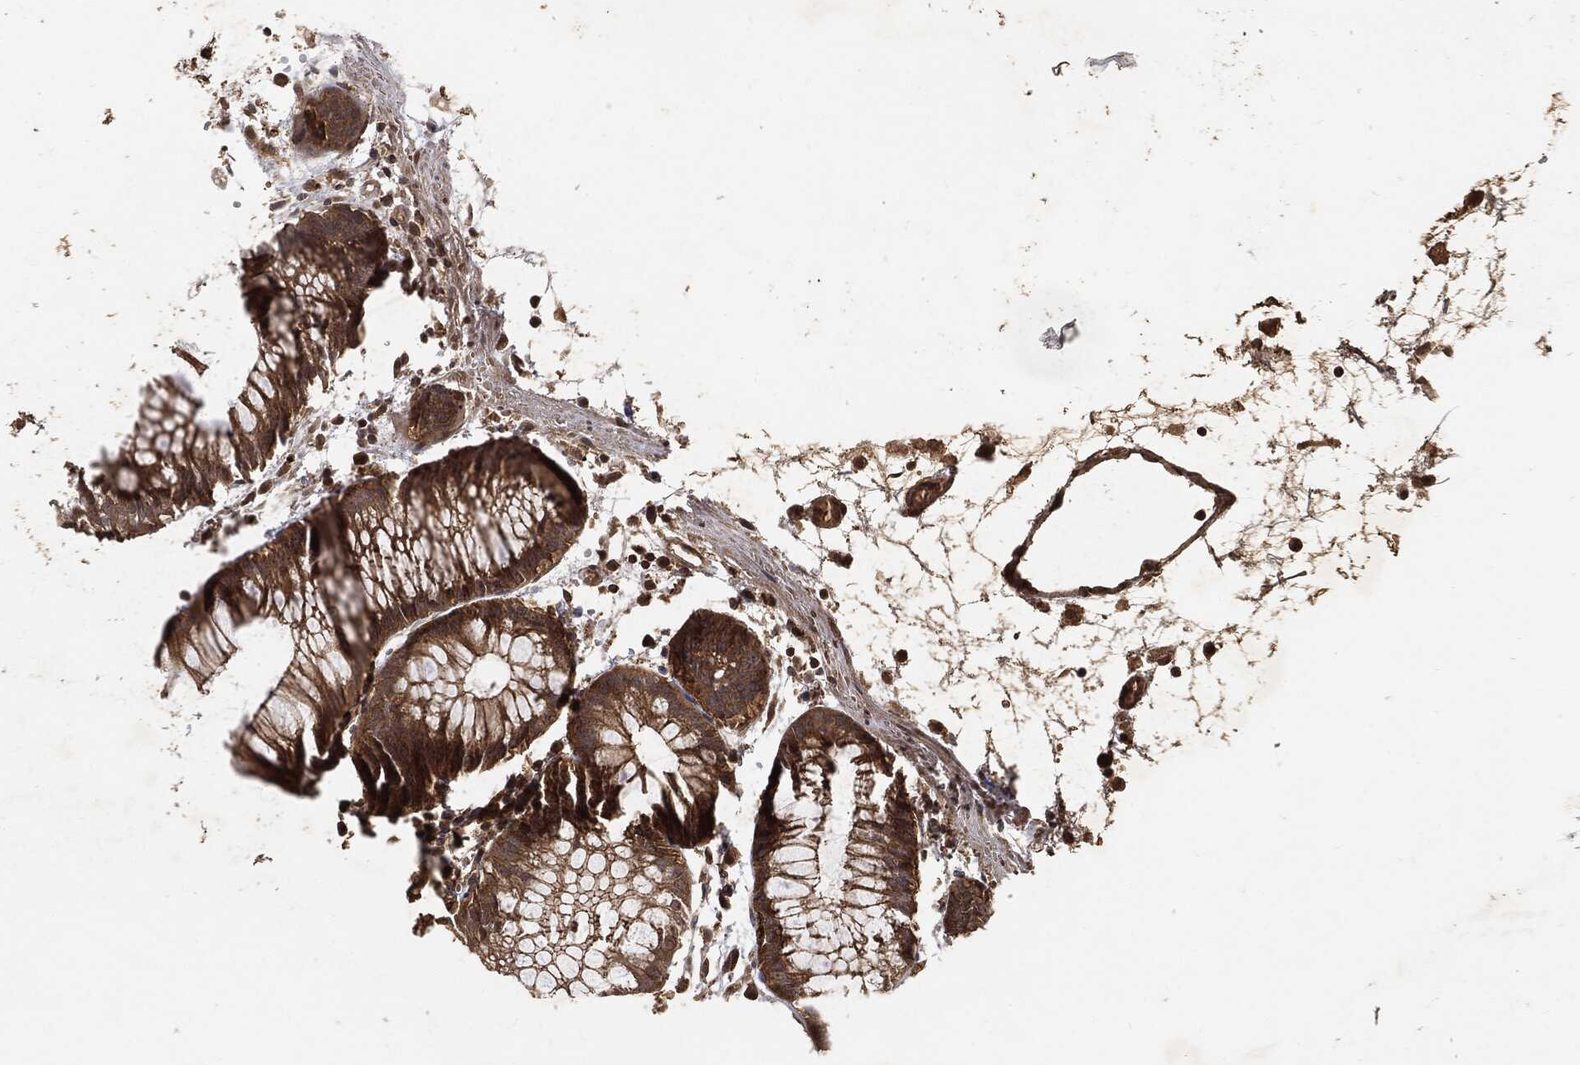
{"staining": {"intensity": "moderate", "quantity": "25%-75%", "location": "cytoplasmic/membranous"}, "tissue": "colon", "cell_type": "Endothelial cells", "image_type": "normal", "snomed": [{"axis": "morphology", "description": "Normal tissue, NOS"}, {"axis": "morphology", "description": "Adenocarcinoma, NOS"}, {"axis": "topography", "description": "Colon"}], "caption": "Colon stained for a protein (brown) shows moderate cytoplasmic/membranous positive positivity in approximately 25%-75% of endothelial cells.", "gene": "ZNF226", "patient": {"sex": "male", "age": 65}}